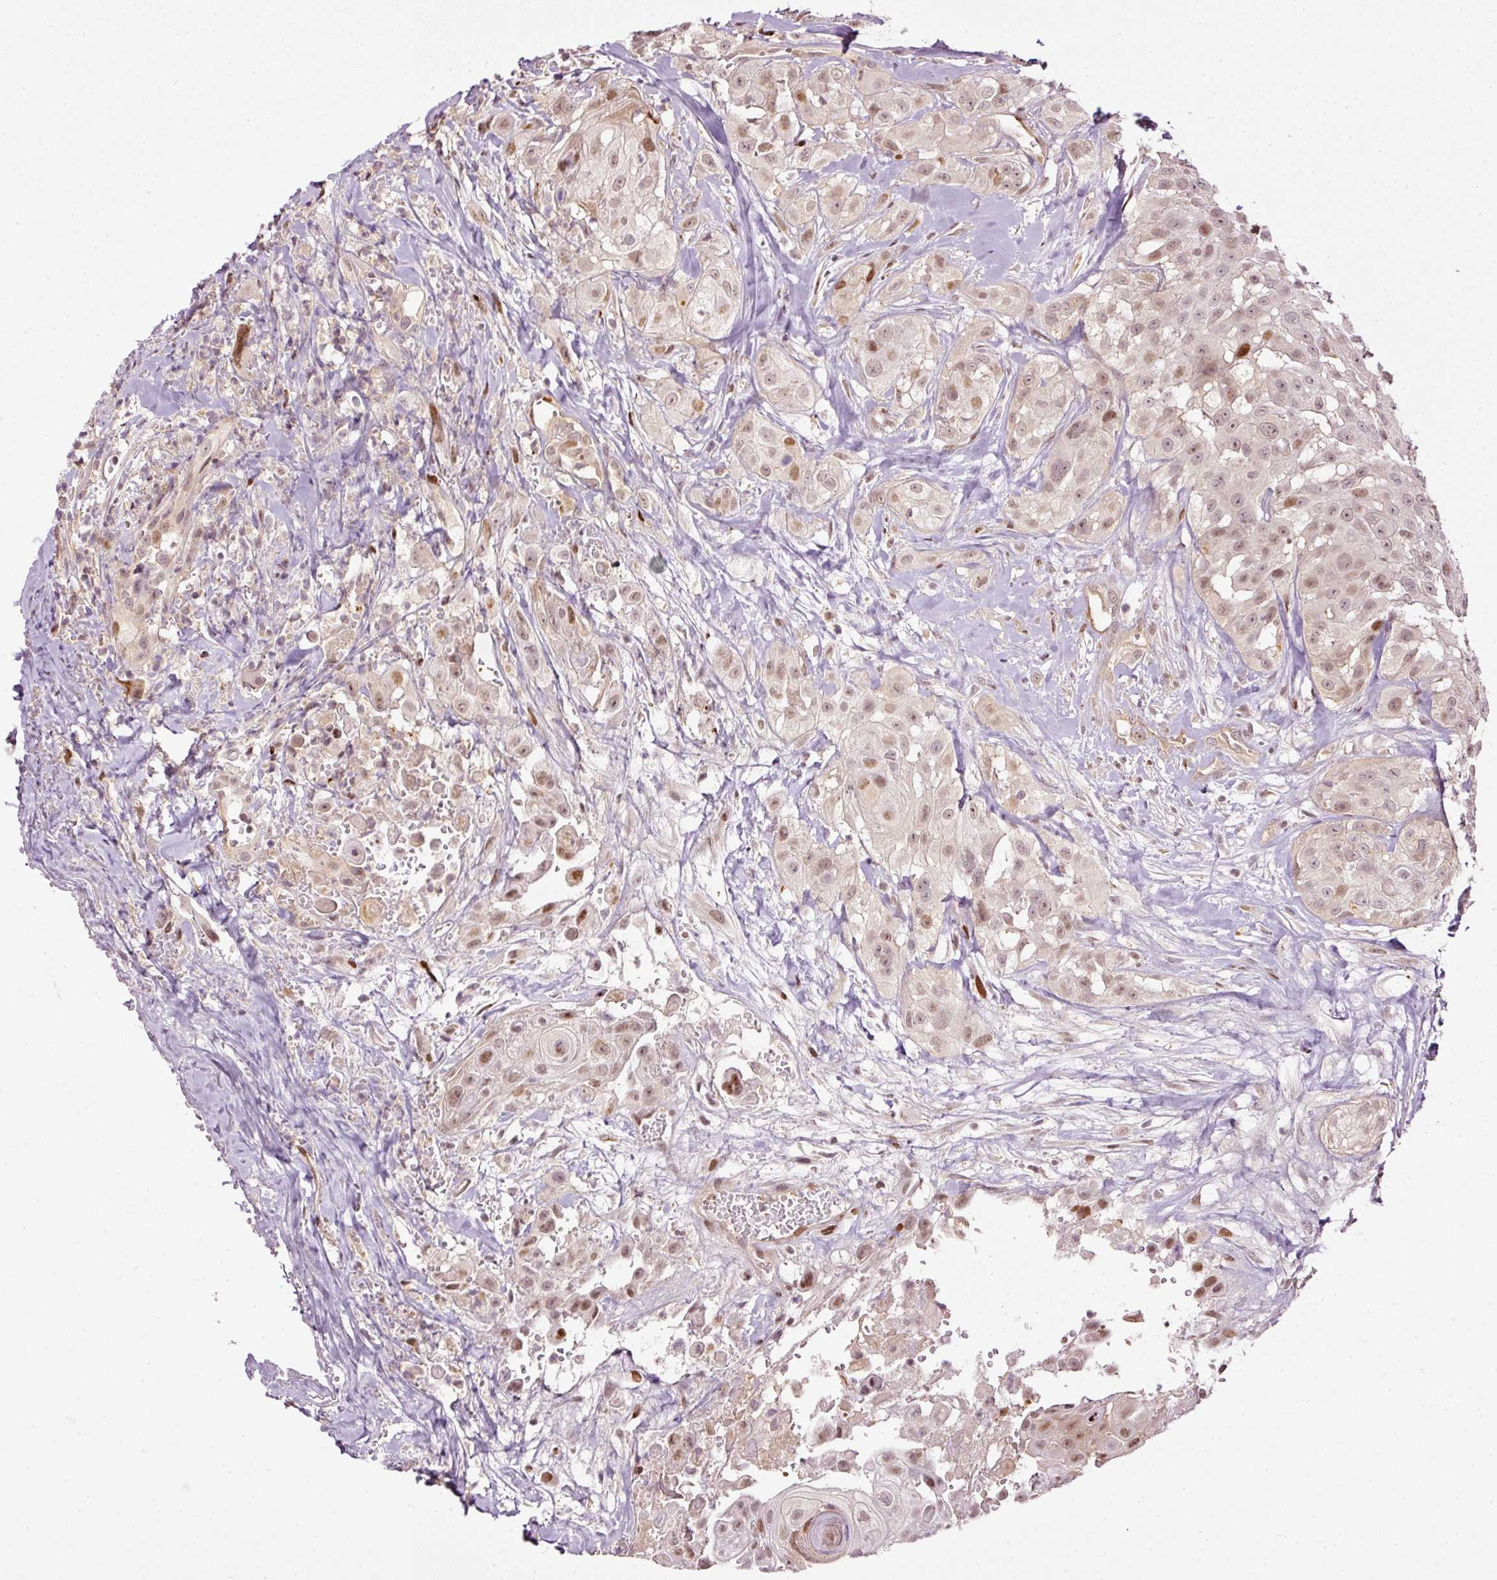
{"staining": {"intensity": "moderate", "quantity": ">75%", "location": "nuclear"}, "tissue": "head and neck cancer", "cell_type": "Tumor cells", "image_type": "cancer", "snomed": [{"axis": "morphology", "description": "Squamous cell carcinoma, NOS"}, {"axis": "topography", "description": "Head-Neck"}], "caption": "DAB (3,3'-diaminobenzidine) immunohistochemical staining of squamous cell carcinoma (head and neck) exhibits moderate nuclear protein expression in about >75% of tumor cells.", "gene": "ZNF778", "patient": {"sex": "male", "age": 83}}